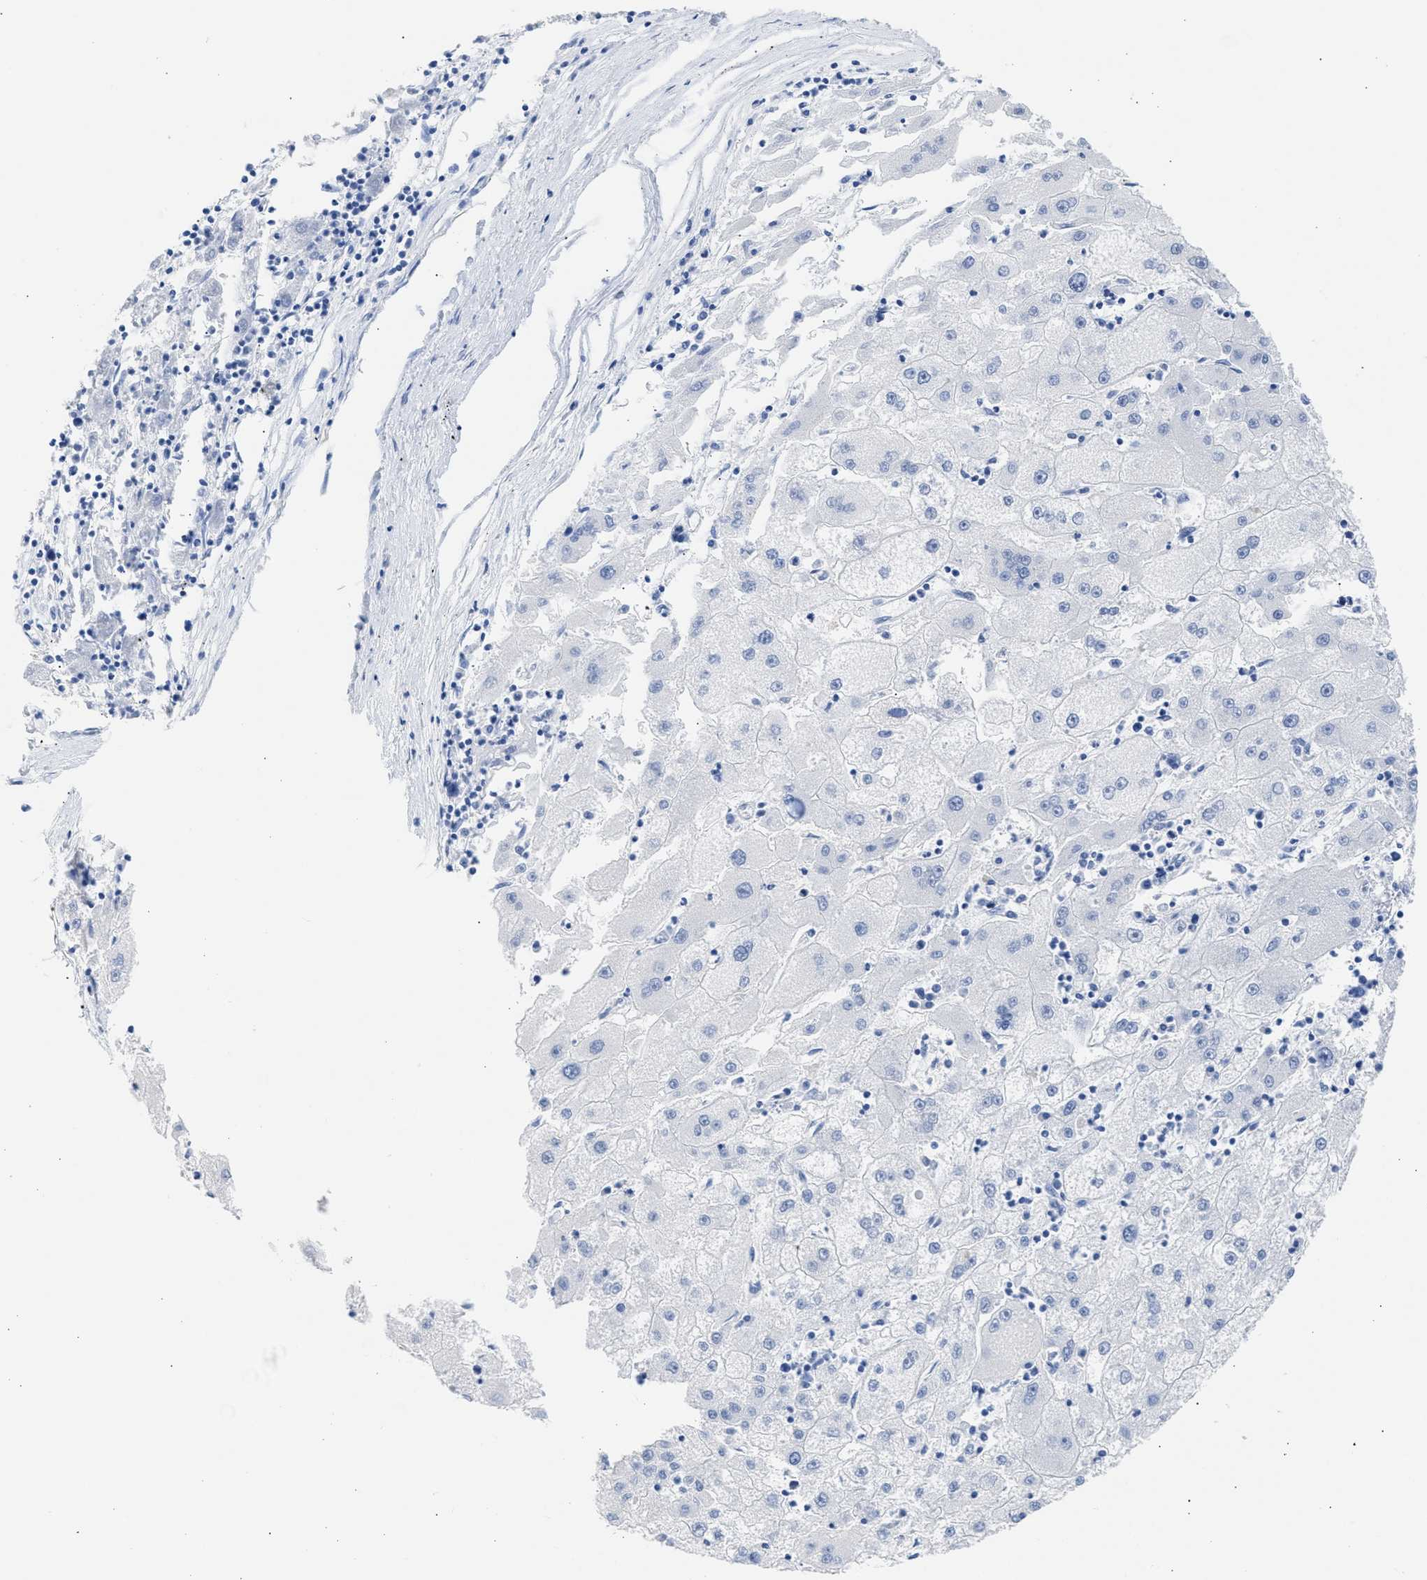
{"staining": {"intensity": "negative", "quantity": "none", "location": "none"}, "tissue": "liver cancer", "cell_type": "Tumor cells", "image_type": "cancer", "snomed": [{"axis": "morphology", "description": "Carcinoma, Hepatocellular, NOS"}, {"axis": "topography", "description": "Liver"}], "caption": "Tumor cells show no significant protein staining in liver cancer (hepatocellular carcinoma). (DAB (3,3'-diaminobenzidine) immunohistochemistry (IHC) visualized using brightfield microscopy, high magnification).", "gene": "NCAM1", "patient": {"sex": "male", "age": 72}}